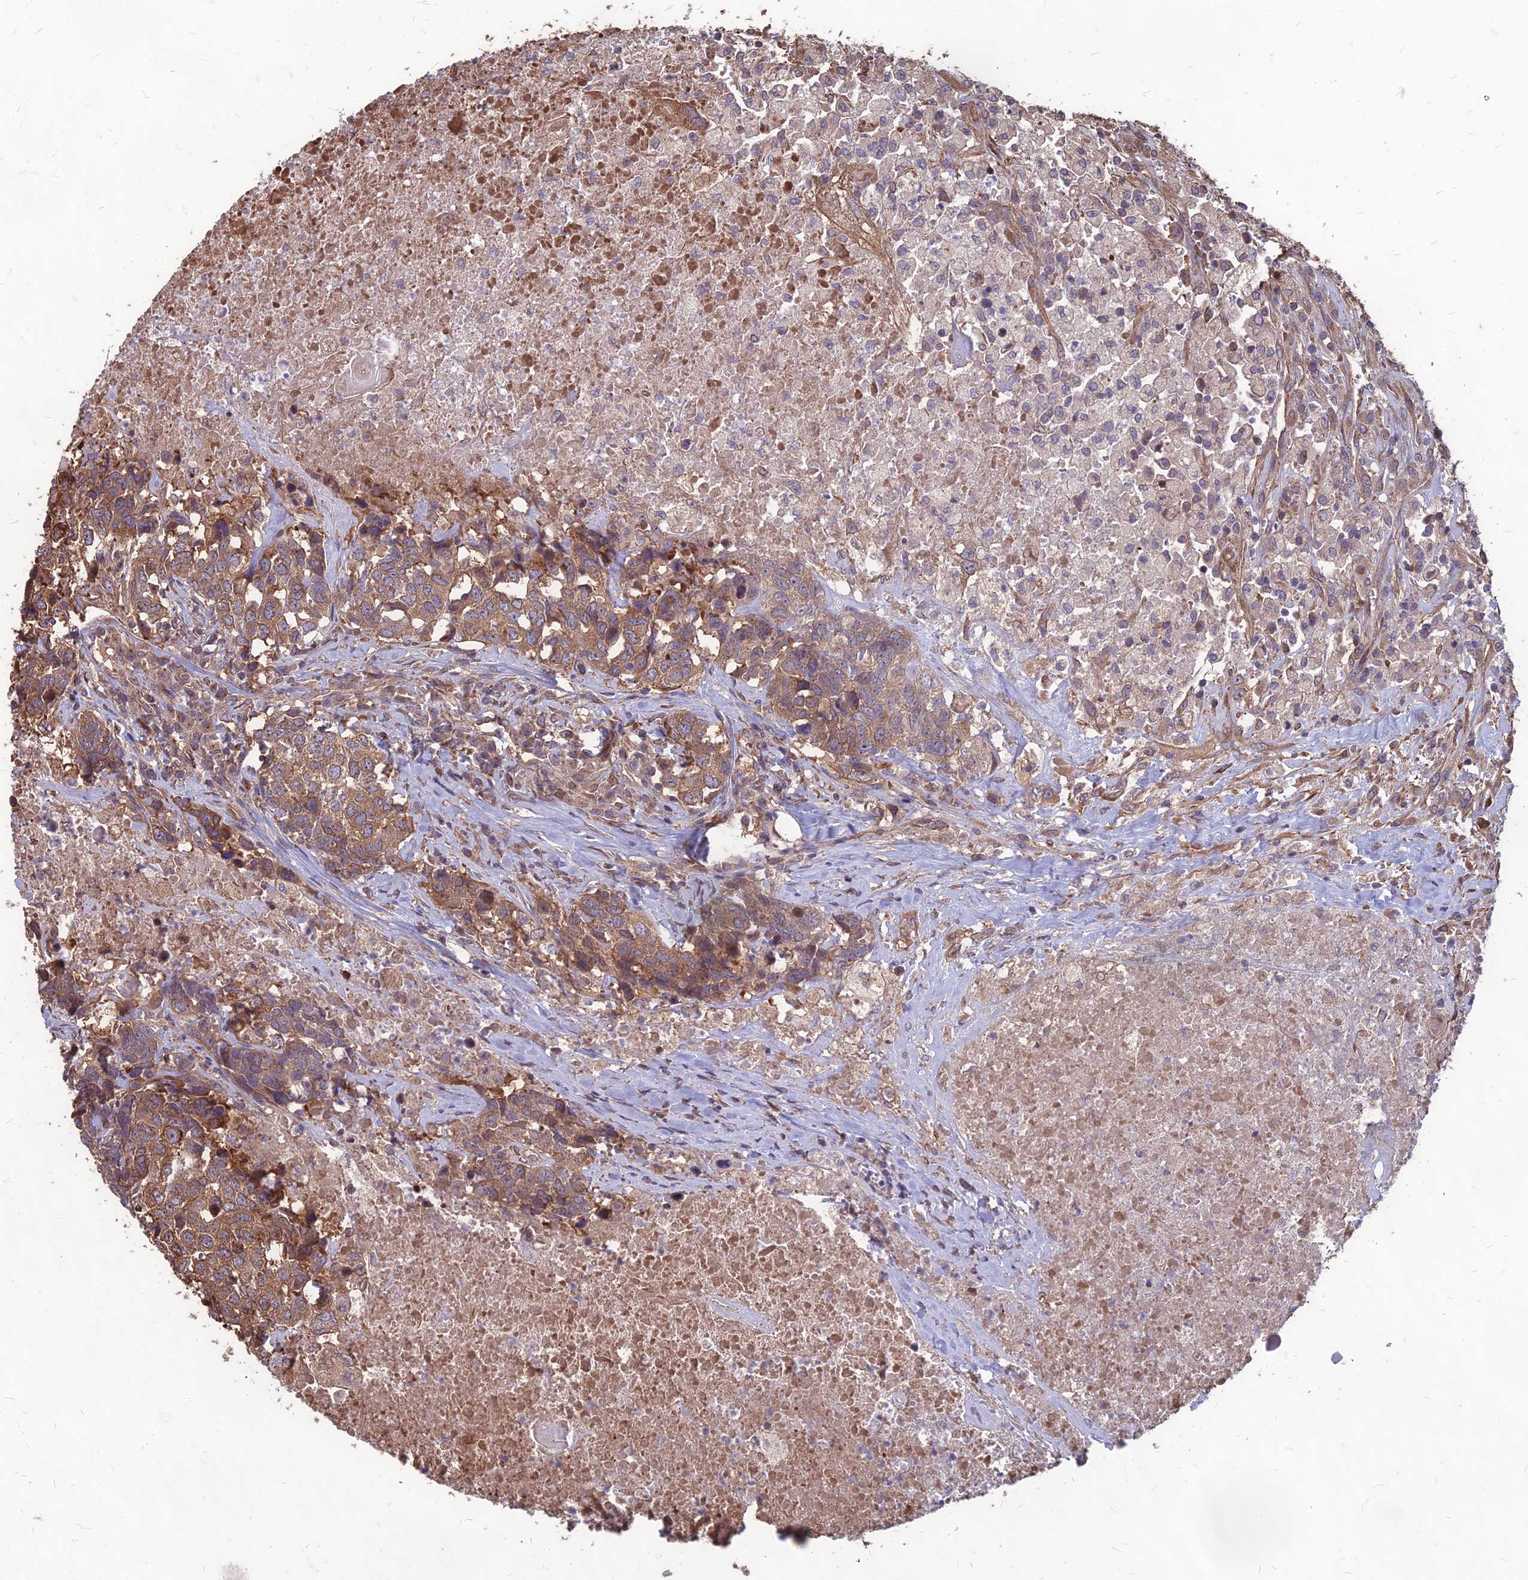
{"staining": {"intensity": "moderate", "quantity": ">75%", "location": "cytoplasmic/membranous"}, "tissue": "head and neck cancer", "cell_type": "Tumor cells", "image_type": "cancer", "snomed": [{"axis": "morphology", "description": "Squamous cell carcinoma, NOS"}, {"axis": "topography", "description": "Head-Neck"}], "caption": "About >75% of tumor cells in human head and neck squamous cell carcinoma demonstrate moderate cytoplasmic/membranous protein staining as visualized by brown immunohistochemical staining.", "gene": "LSM6", "patient": {"sex": "male", "age": 66}}